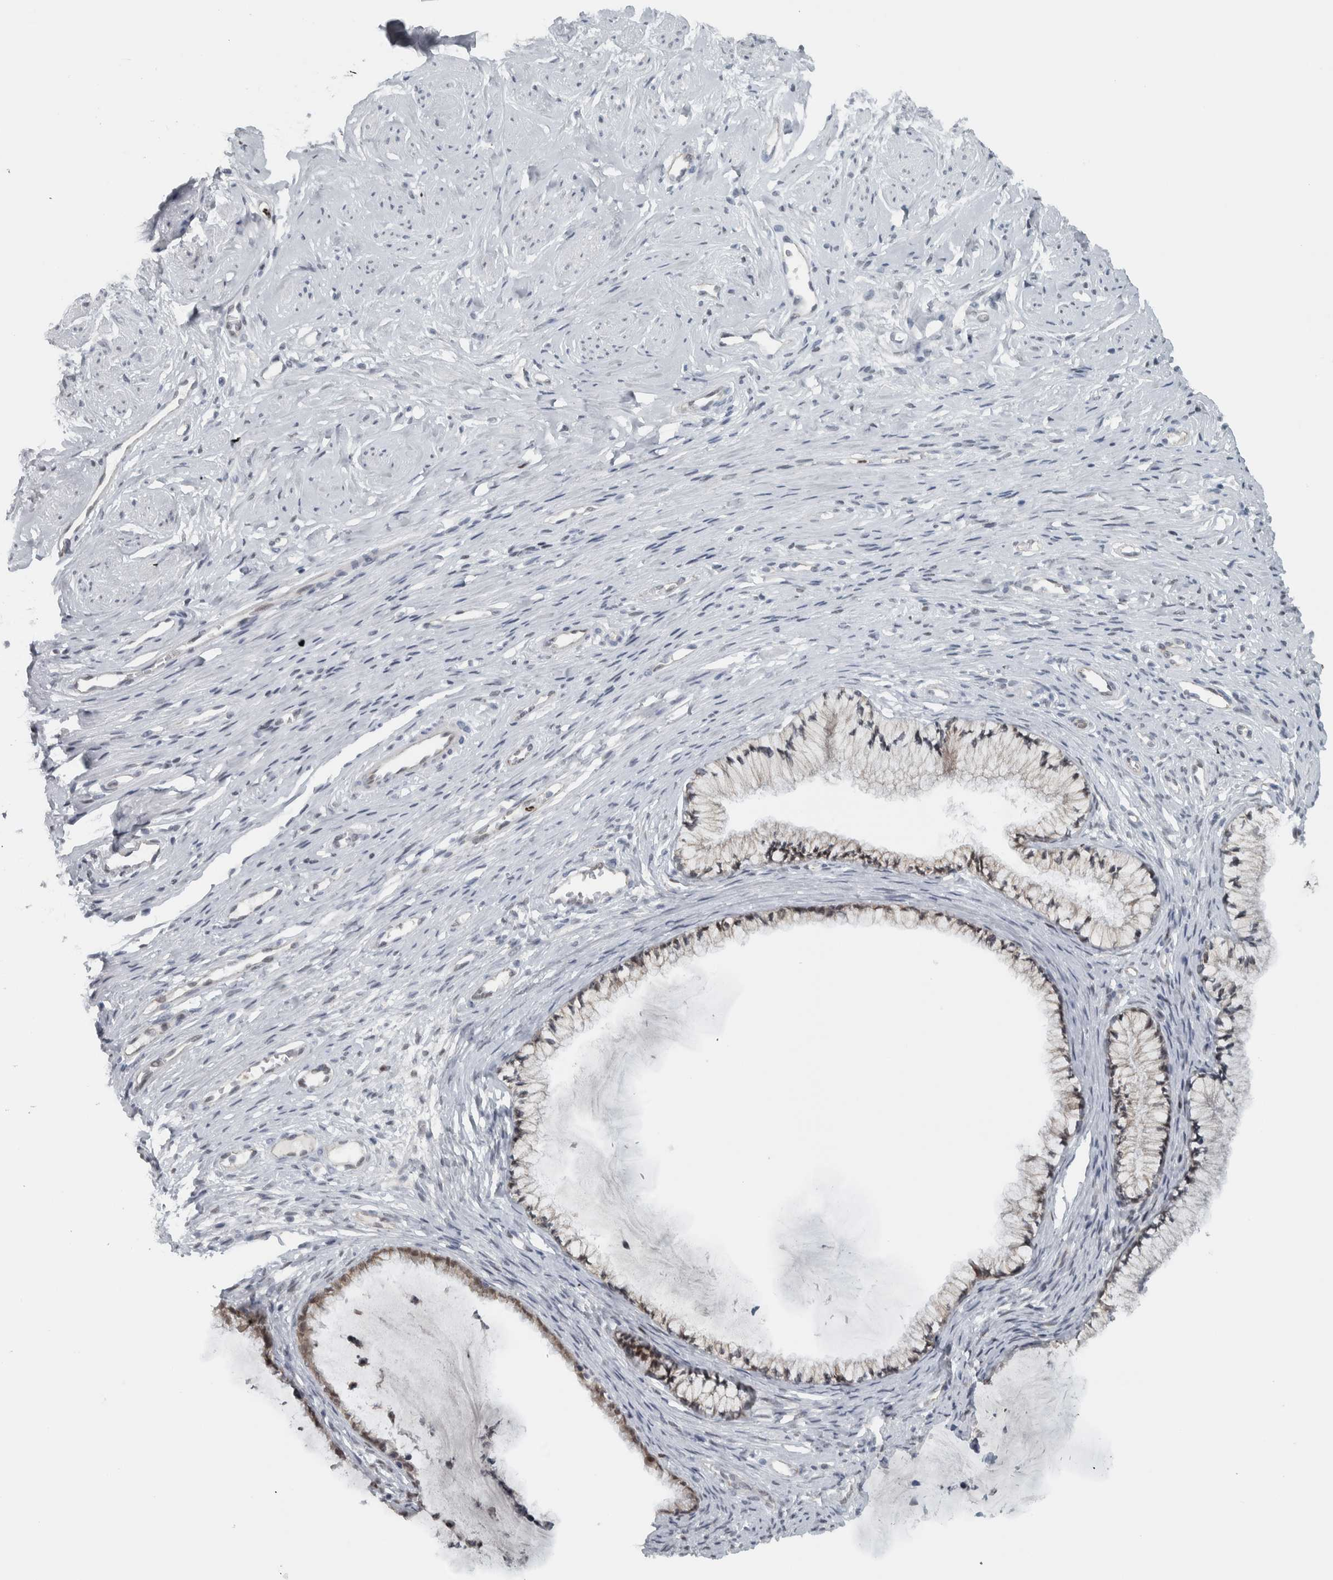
{"staining": {"intensity": "weak", "quantity": ">75%", "location": "cytoplasmic/membranous,nuclear"}, "tissue": "cervix", "cell_type": "Glandular cells", "image_type": "normal", "snomed": [{"axis": "morphology", "description": "Normal tissue, NOS"}, {"axis": "topography", "description": "Cervix"}], "caption": "Cervix was stained to show a protein in brown. There is low levels of weak cytoplasmic/membranous,nuclear staining in approximately >75% of glandular cells. The staining was performed using DAB to visualize the protein expression in brown, while the nuclei were stained in blue with hematoxylin (Magnification: 20x).", "gene": "ADPRM", "patient": {"sex": "female", "age": 77}}